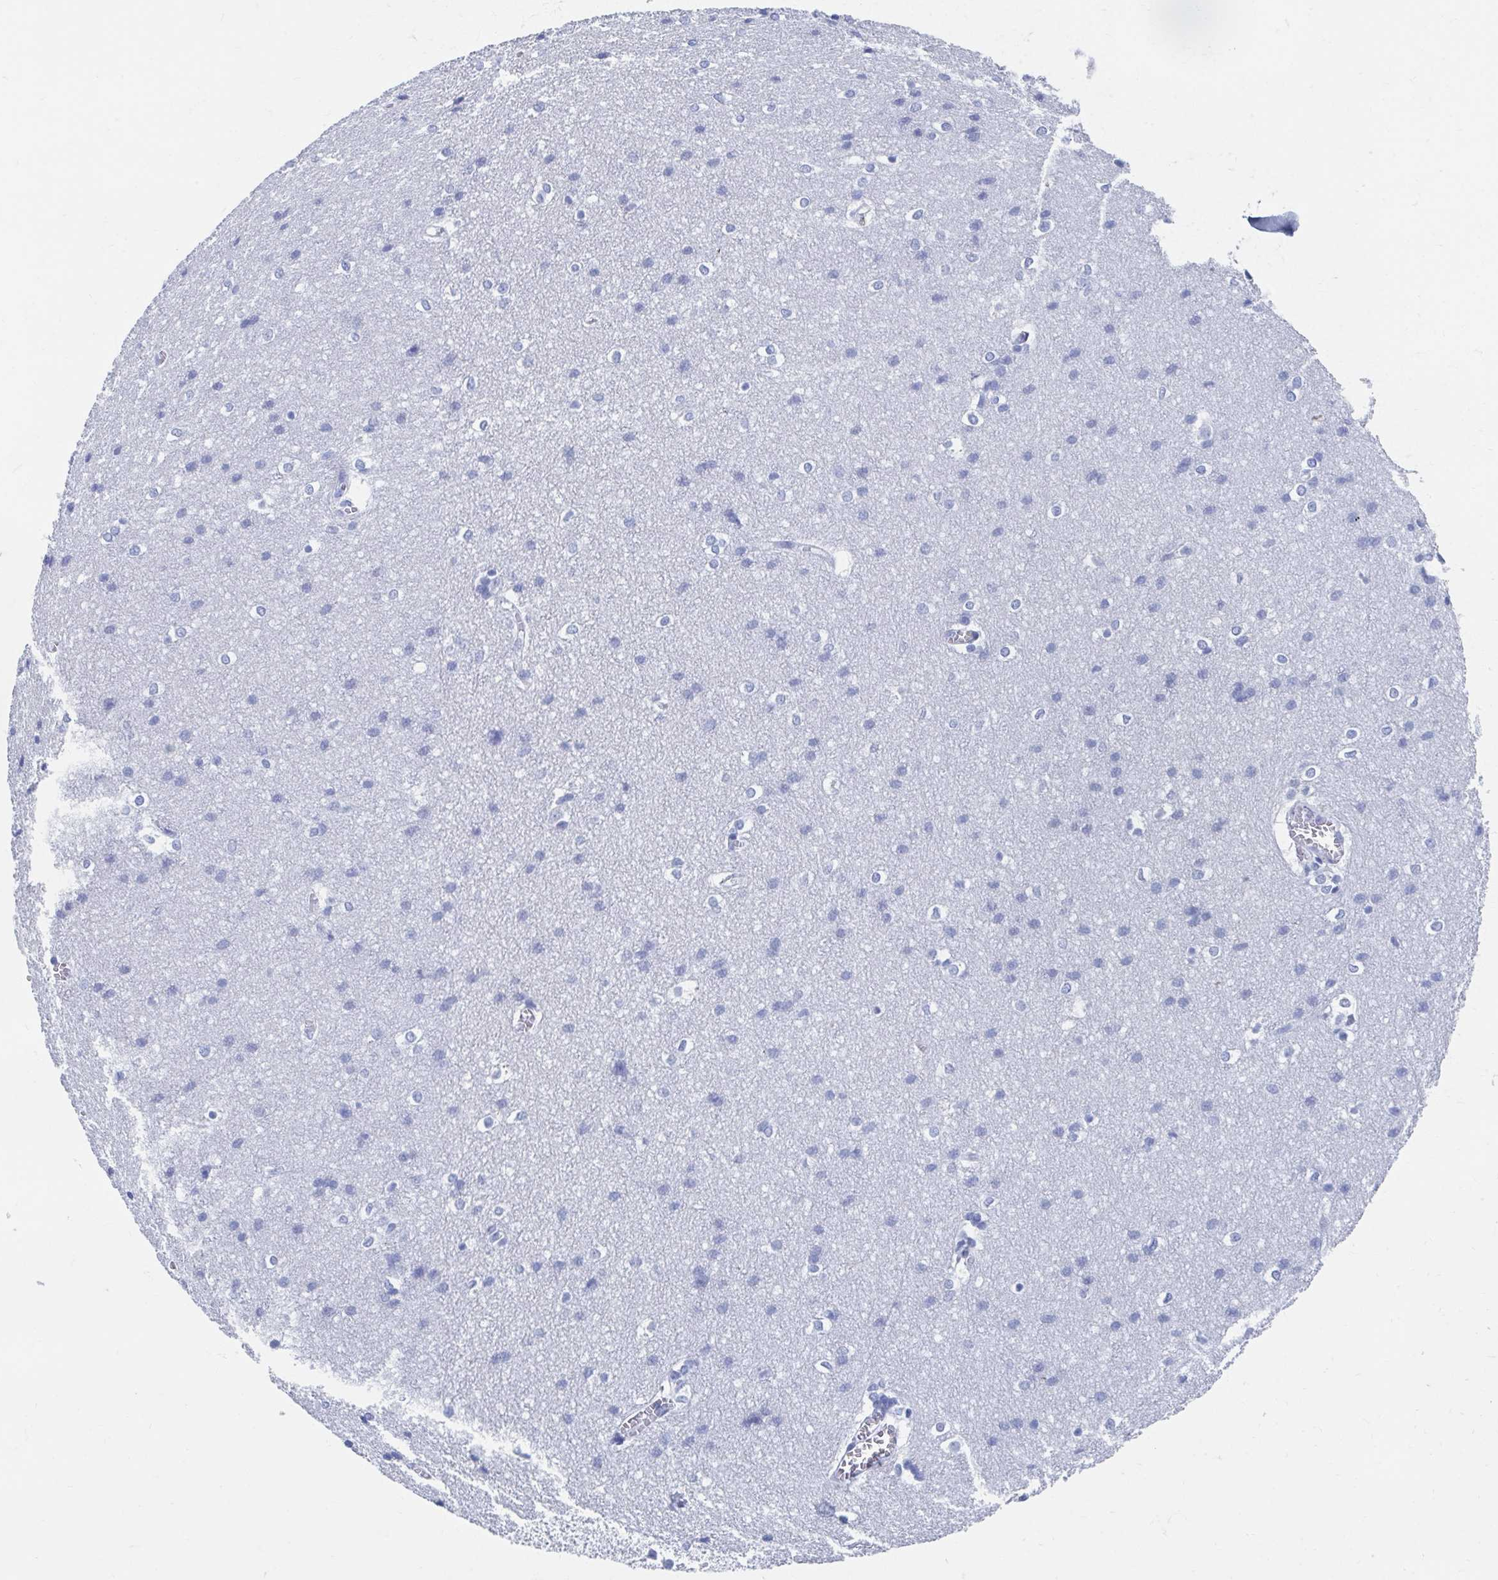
{"staining": {"intensity": "negative", "quantity": "none", "location": "none"}, "tissue": "cerebral cortex", "cell_type": "Endothelial cells", "image_type": "normal", "snomed": [{"axis": "morphology", "description": "Normal tissue, NOS"}, {"axis": "topography", "description": "Cerebral cortex"}], "caption": "Immunohistochemistry of benign human cerebral cortex exhibits no positivity in endothelial cells.", "gene": "C10orf53", "patient": {"sex": "male", "age": 37}}